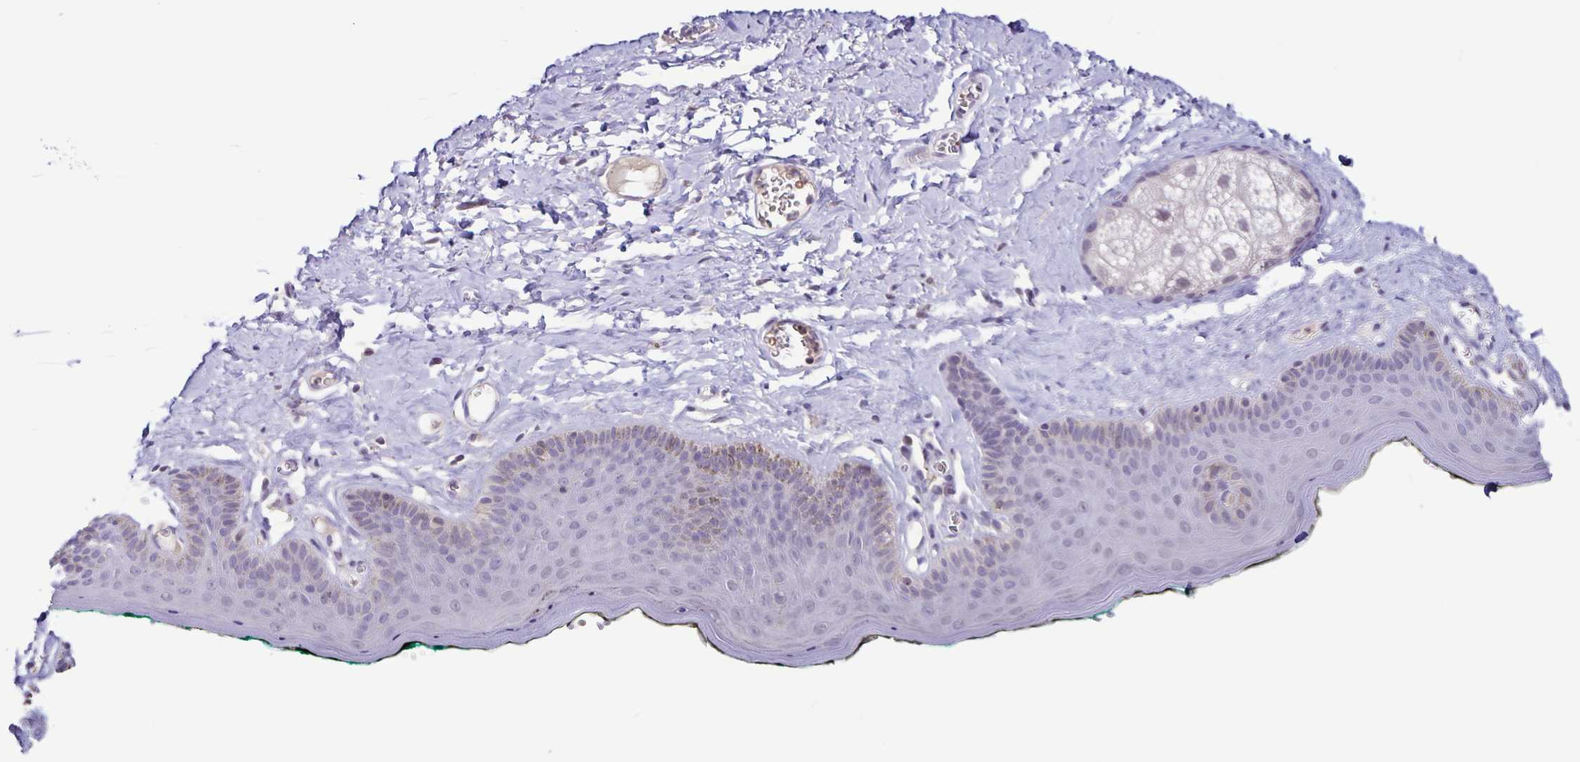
{"staining": {"intensity": "negative", "quantity": "none", "location": "none"}, "tissue": "skin", "cell_type": "Epidermal cells", "image_type": "normal", "snomed": [{"axis": "morphology", "description": "Normal tissue, NOS"}, {"axis": "topography", "description": "Vulva"}, {"axis": "topography", "description": "Peripheral nerve tissue"}], "caption": "Epidermal cells are negative for protein expression in benign human skin. (DAB immunohistochemistry (IHC) visualized using brightfield microscopy, high magnification).", "gene": "STPG4", "patient": {"sex": "female", "age": 66}}